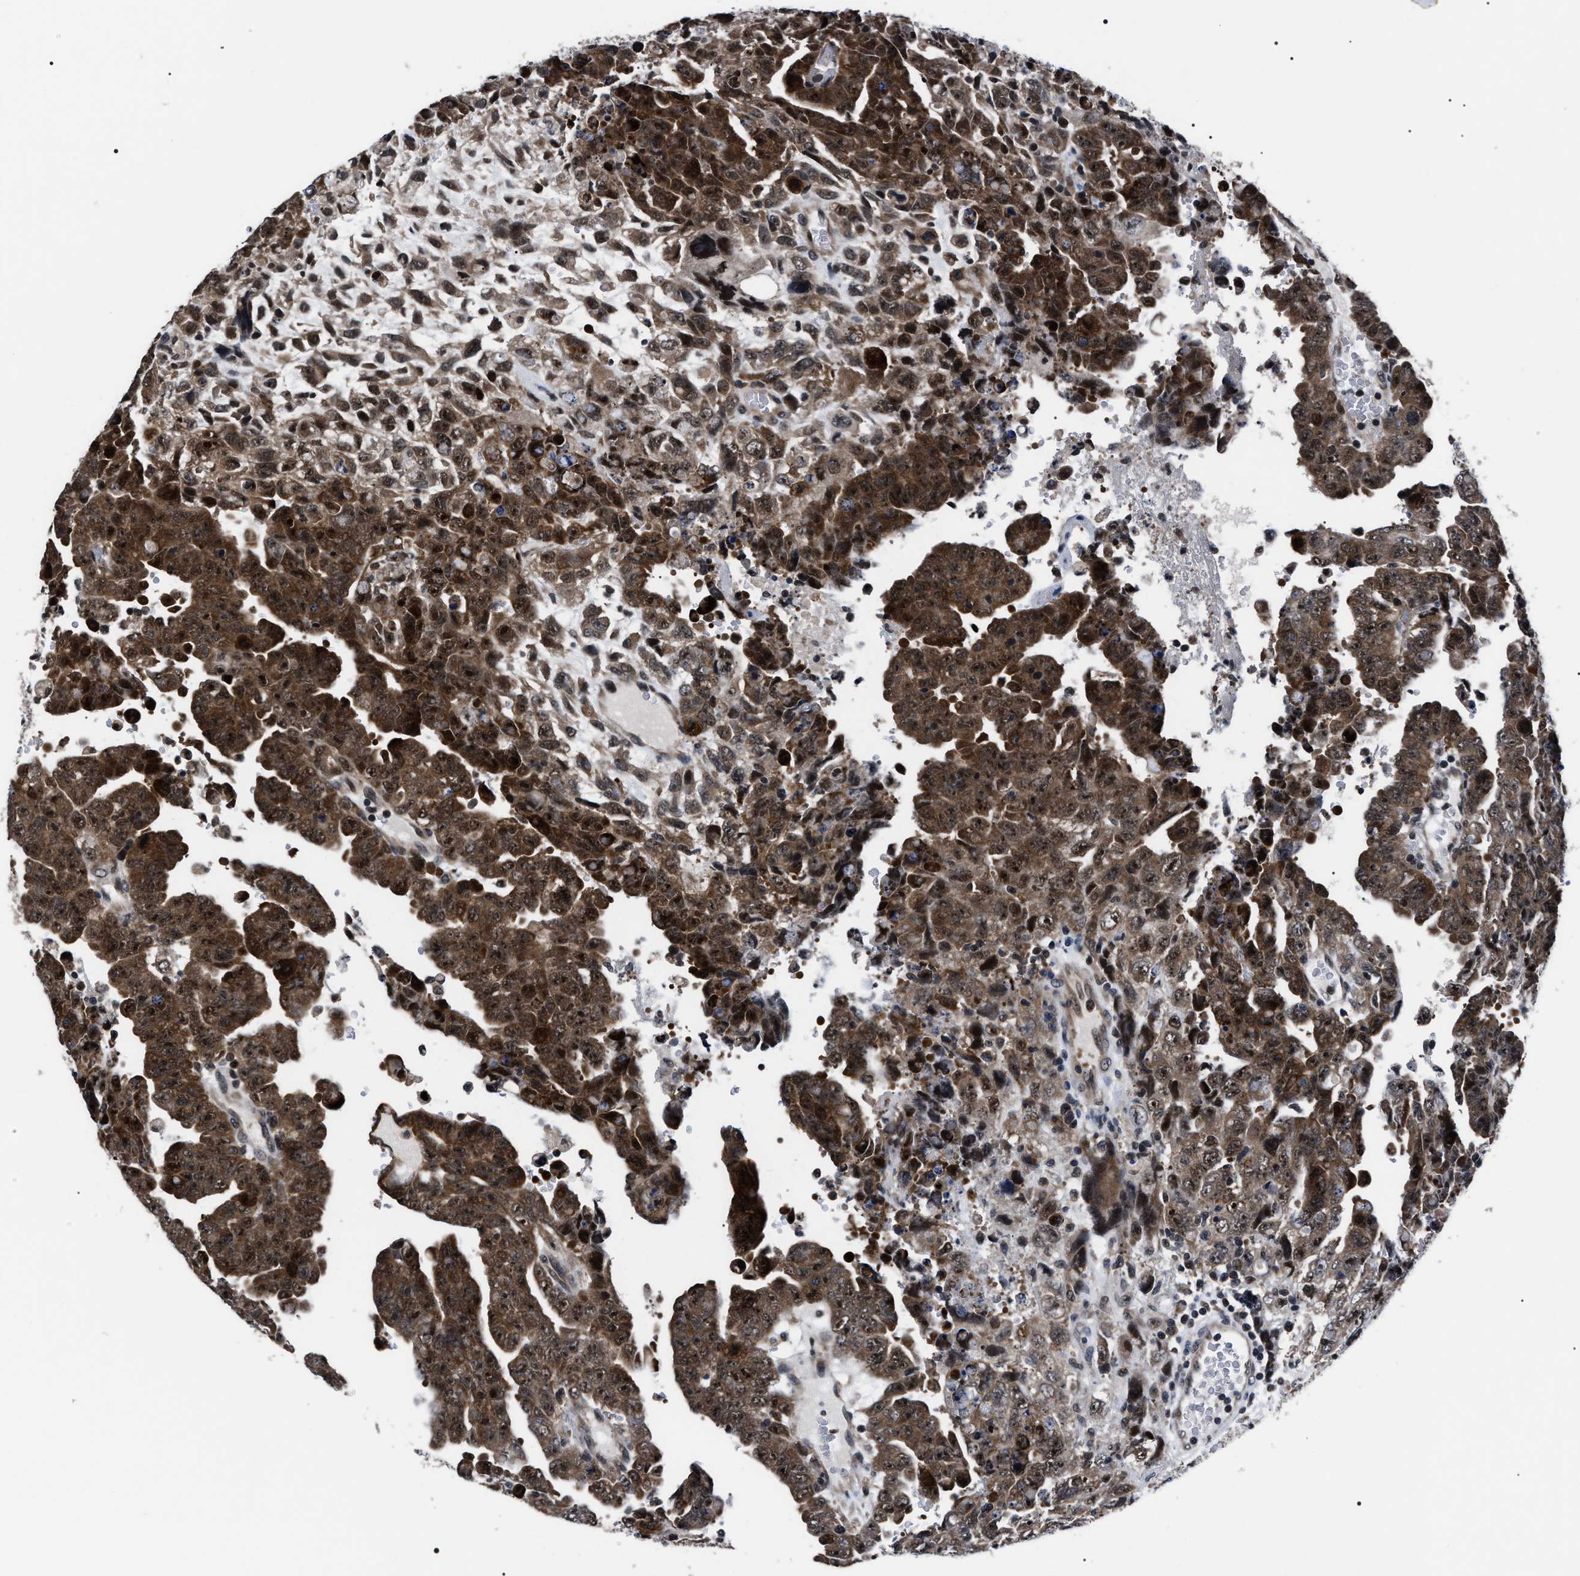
{"staining": {"intensity": "moderate", "quantity": ">75%", "location": "cytoplasmic/membranous,nuclear"}, "tissue": "testis cancer", "cell_type": "Tumor cells", "image_type": "cancer", "snomed": [{"axis": "morphology", "description": "Carcinoma, Embryonal, NOS"}, {"axis": "topography", "description": "Testis"}], "caption": "Human embryonal carcinoma (testis) stained with a protein marker demonstrates moderate staining in tumor cells.", "gene": "CSNK2A1", "patient": {"sex": "male", "age": 28}}